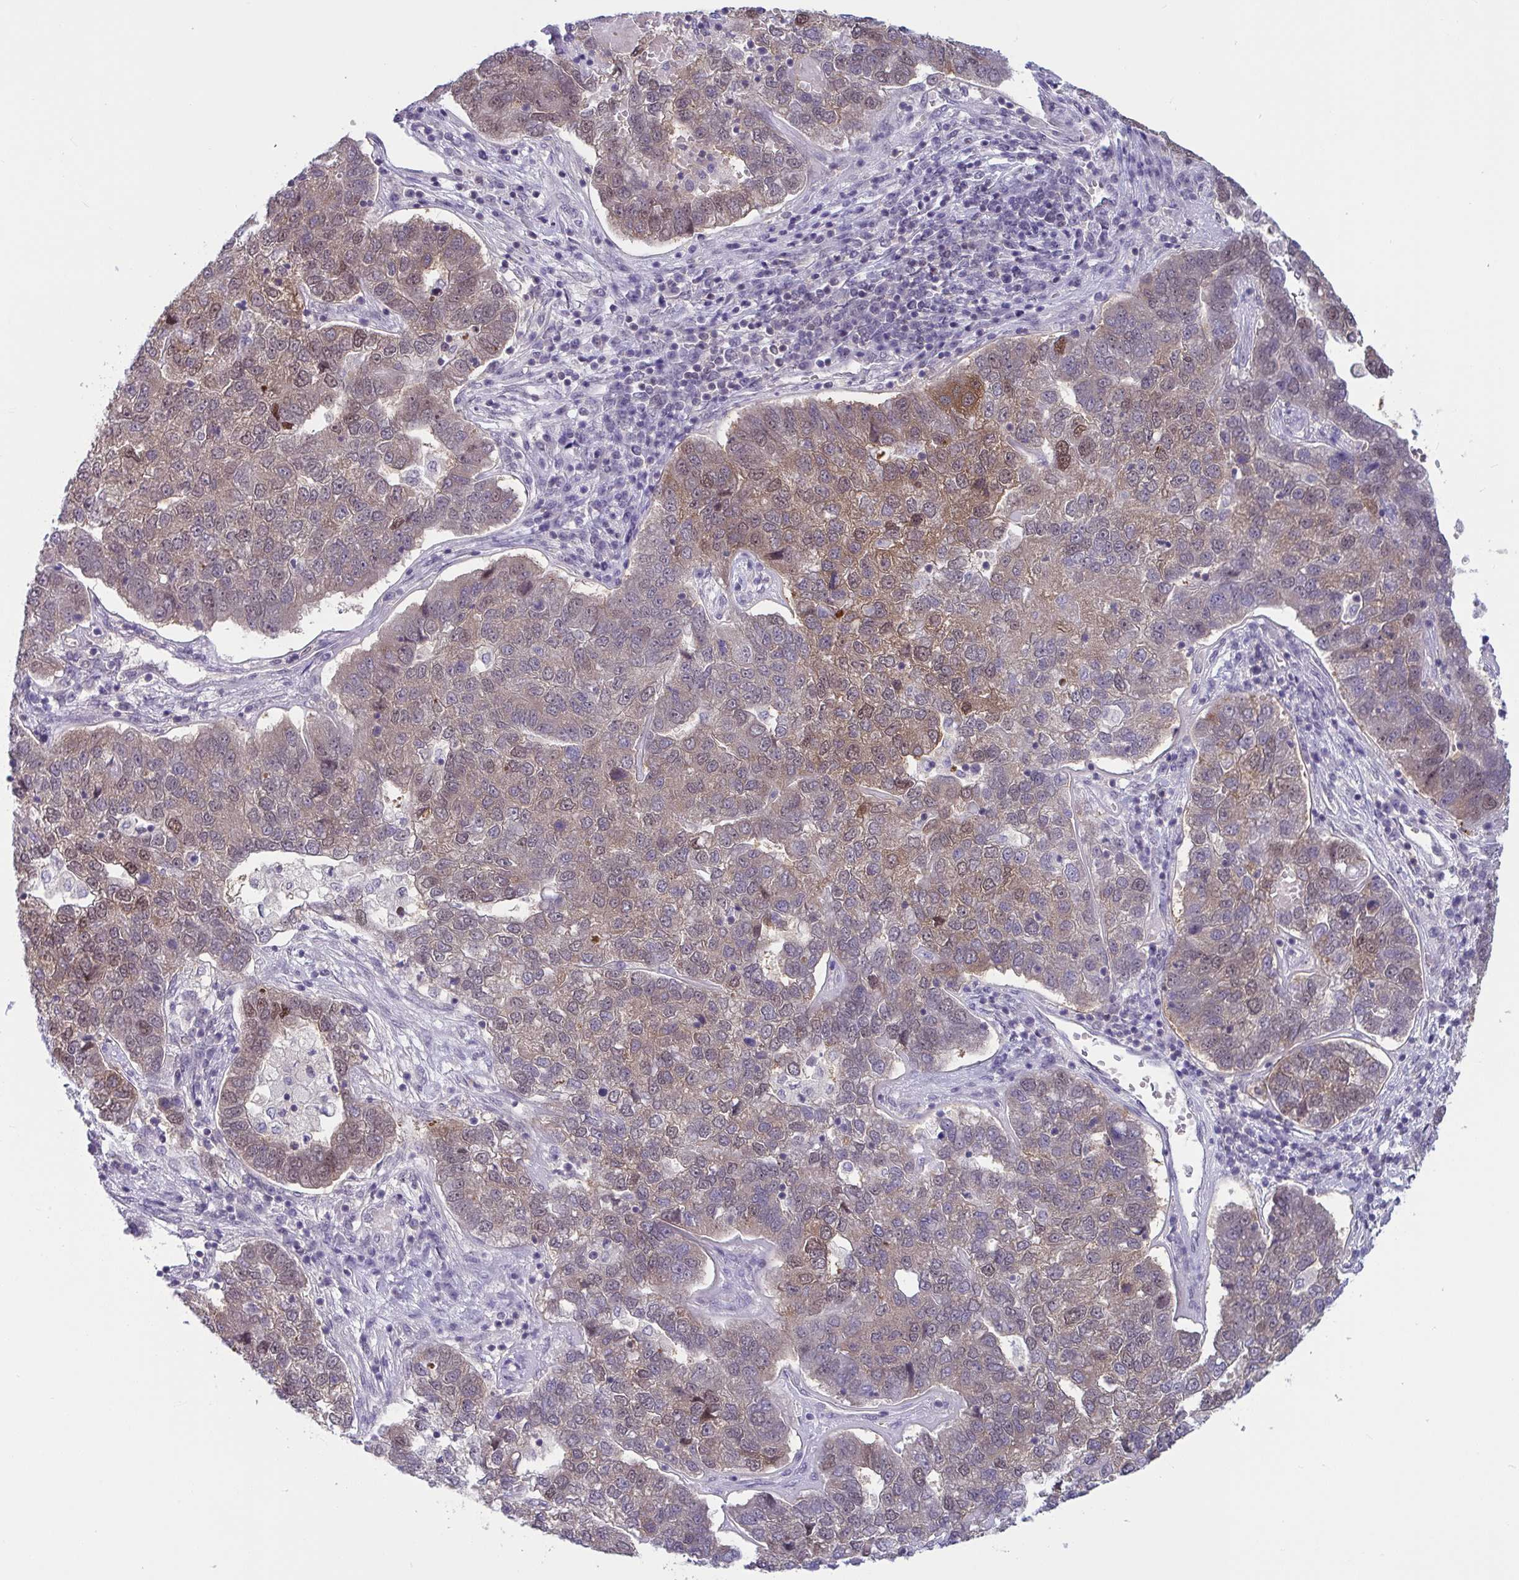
{"staining": {"intensity": "moderate", "quantity": "<25%", "location": "cytoplasmic/membranous,nuclear"}, "tissue": "pancreatic cancer", "cell_type": "Tumor cells", "image_type": "cancer", "snomed": [{"axis": "morphology", "description": "Adenocarcinoma, NOS"}, {"axis": "topography", "description": "Pancreas"}], "caption": "A photomicrograph of pancreatic adenocarcinoma stained for a protein demonstrates moderate cytoplasmic/membranous and nuclear brown staining in tumor cells.", "gene": "TSN", "patient": {"sex": "female", "age": 61}}